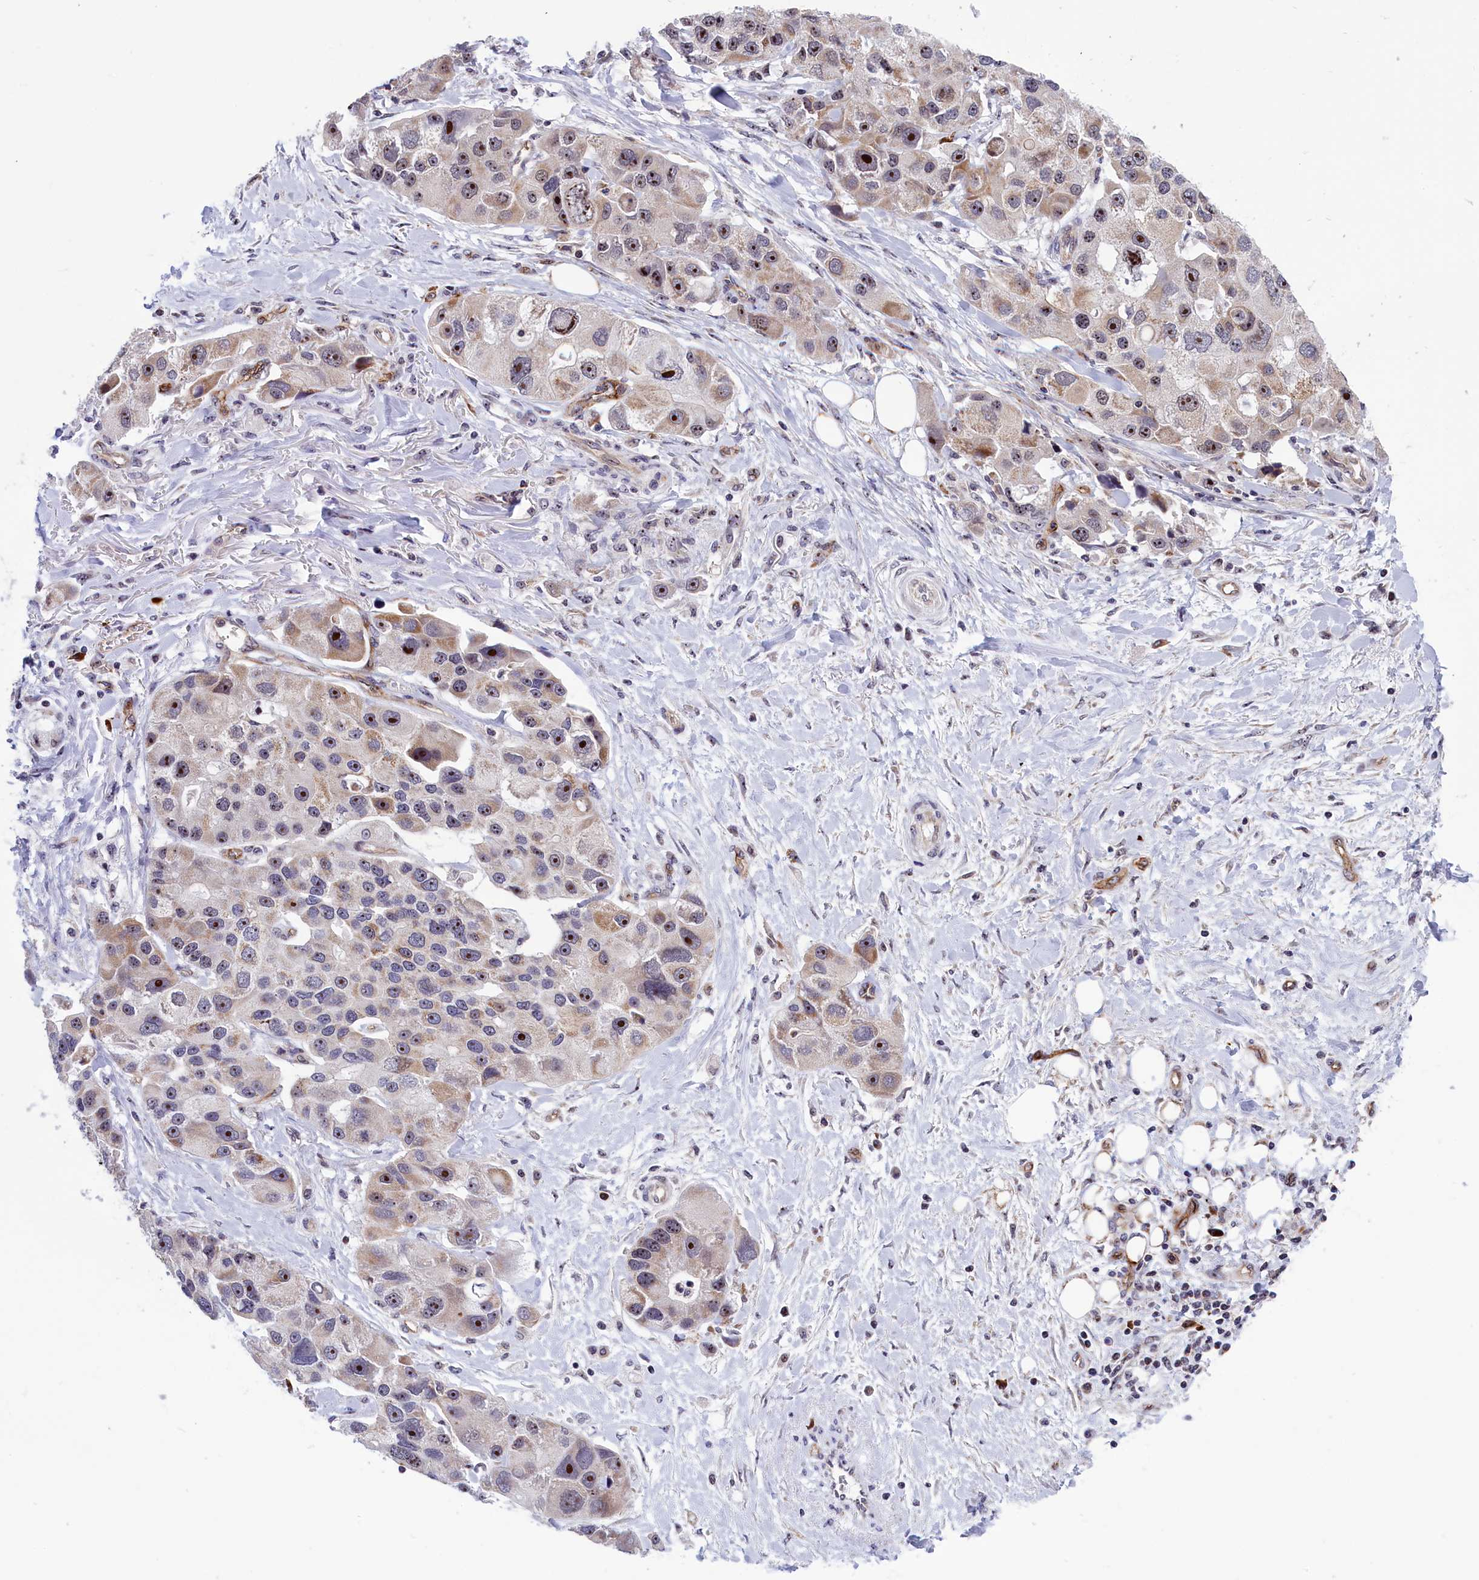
{"staining": {"intensity": "moderate", "quantity": "25%-75%", "location": "cytoplasmic/membranous,nuclear"}, "tissue": "lung cancer", "cell_type": "Tumor cells", "image_type": "cancer", "snomed": [{"axis": "morphology", "description": "Adenocarcinoma, NOS"}, {"axis": "topography", "description": "Lung"}], "caption": "IHC image of human lung cancer stained for a protein (brown), which exhibits medium levels of moderate cytoplasmic/membranous and nuclear staining in approximately 25%-75% of tumor cells.", "gene": "MPND", "patient": {"sex": "female", "age": 54}}